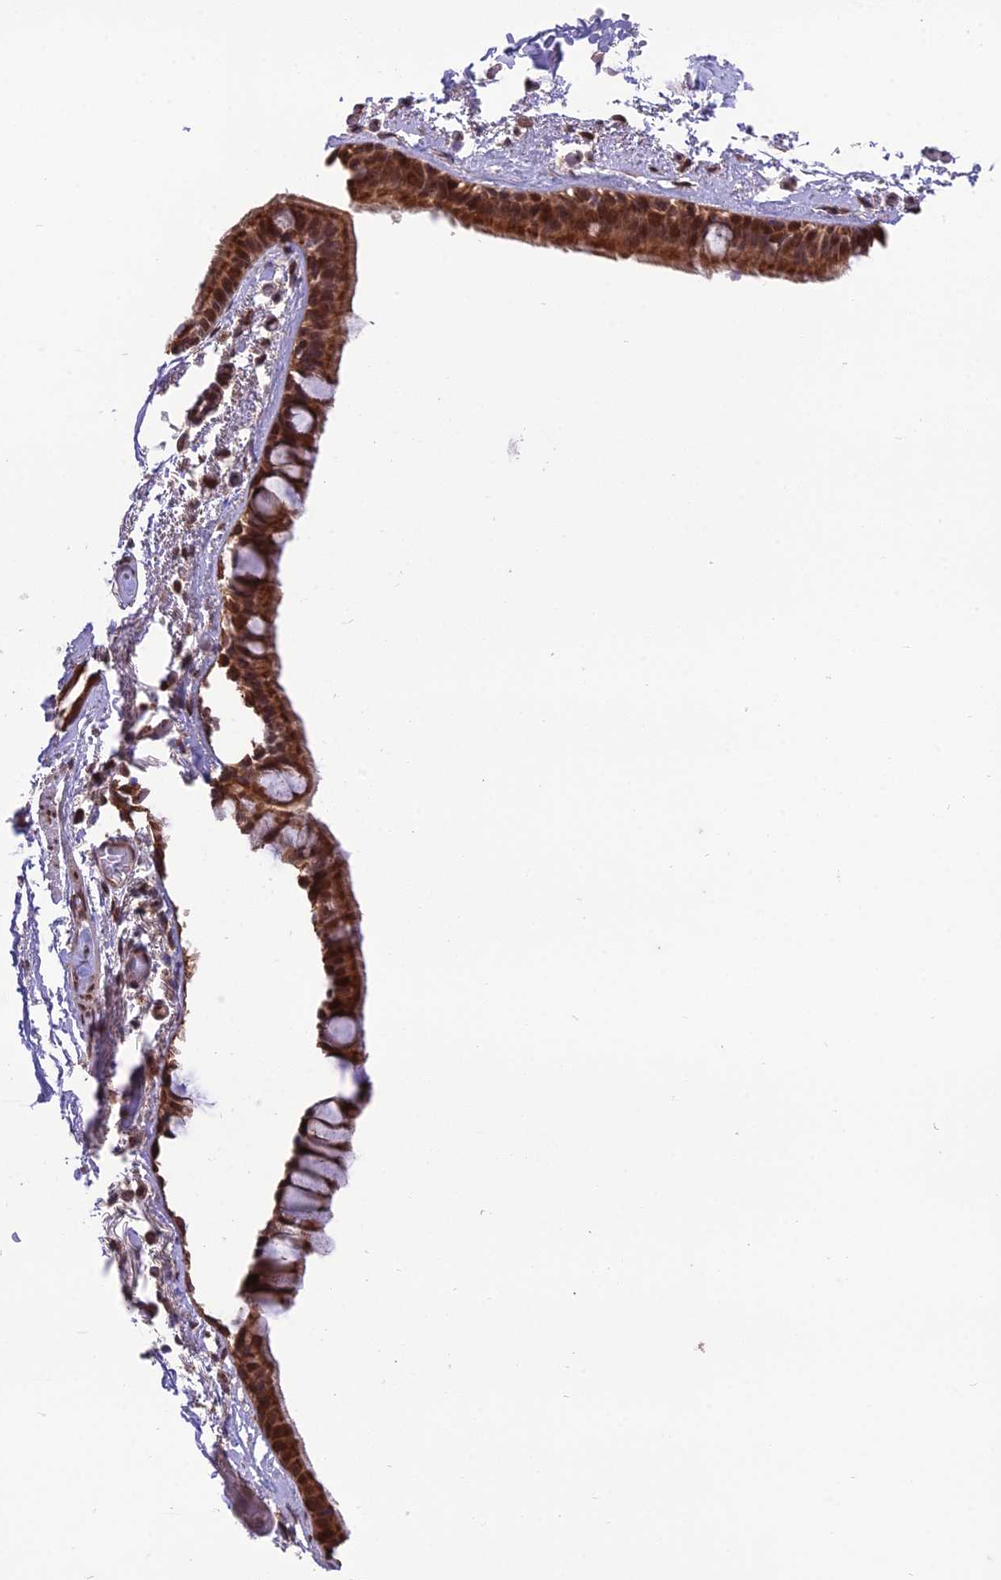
{"staining": {"intensity": "strong", "quantity": ">75%", "location": "cytoplasmic/membranous,nuclear"}, "tissue": "bronchus", "cell_type": "Respiratory epithelial cells", "image_type": "normal", "snomed": [{"axis": "morphology", "description": "Normal tissue, NOS"}, {"axis": "topography", "description": "Cartilage tissue"}], "caption": "Respiratory epithelial cells demonstrate strong cytoplasmic/membranous,nuclear positivity in approximately >75% of cells in benign bronchus.", "gene": "CYP2R1", "patient": {"sex": "male", "age": 63}}